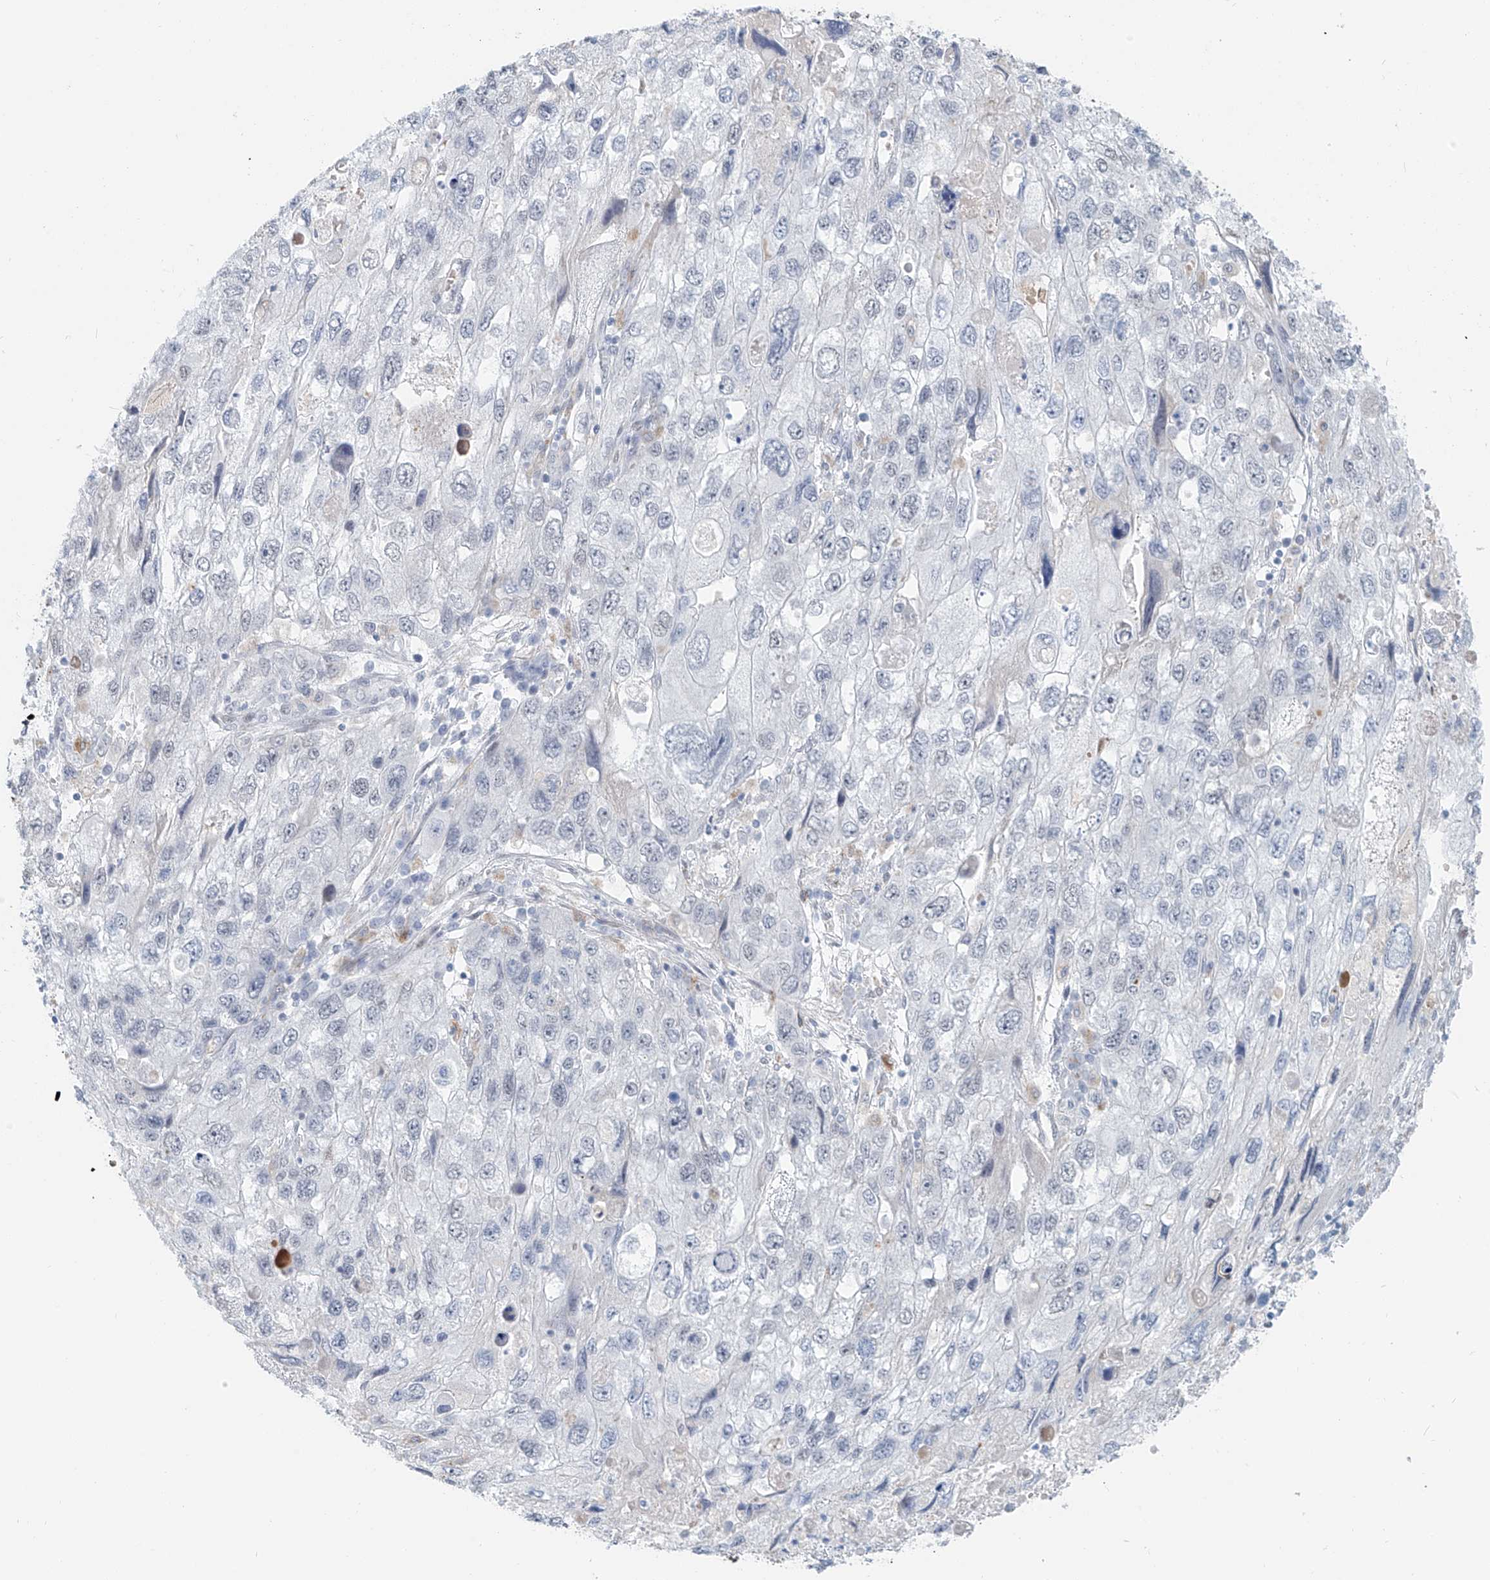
{"staining": {"intensity": "negative", "quantity": "none", "location": "none"}, "tissue": "endometrial cancer", "cell_type": "Tumor cells", "image_type": "cancer", "snomed": [{"axis": "morphology", "description": "Adenocarcinoma, NOS"}, {"axis": "topography", "description": "Endometrium"}], "caption": "The immunohistochemistry micrograph has no significant positivity in tumor cells of adenocarcinoma (endometrial) tissue.", "gene": "SASH1", "patient": {"sex": "female", "age": 49}}